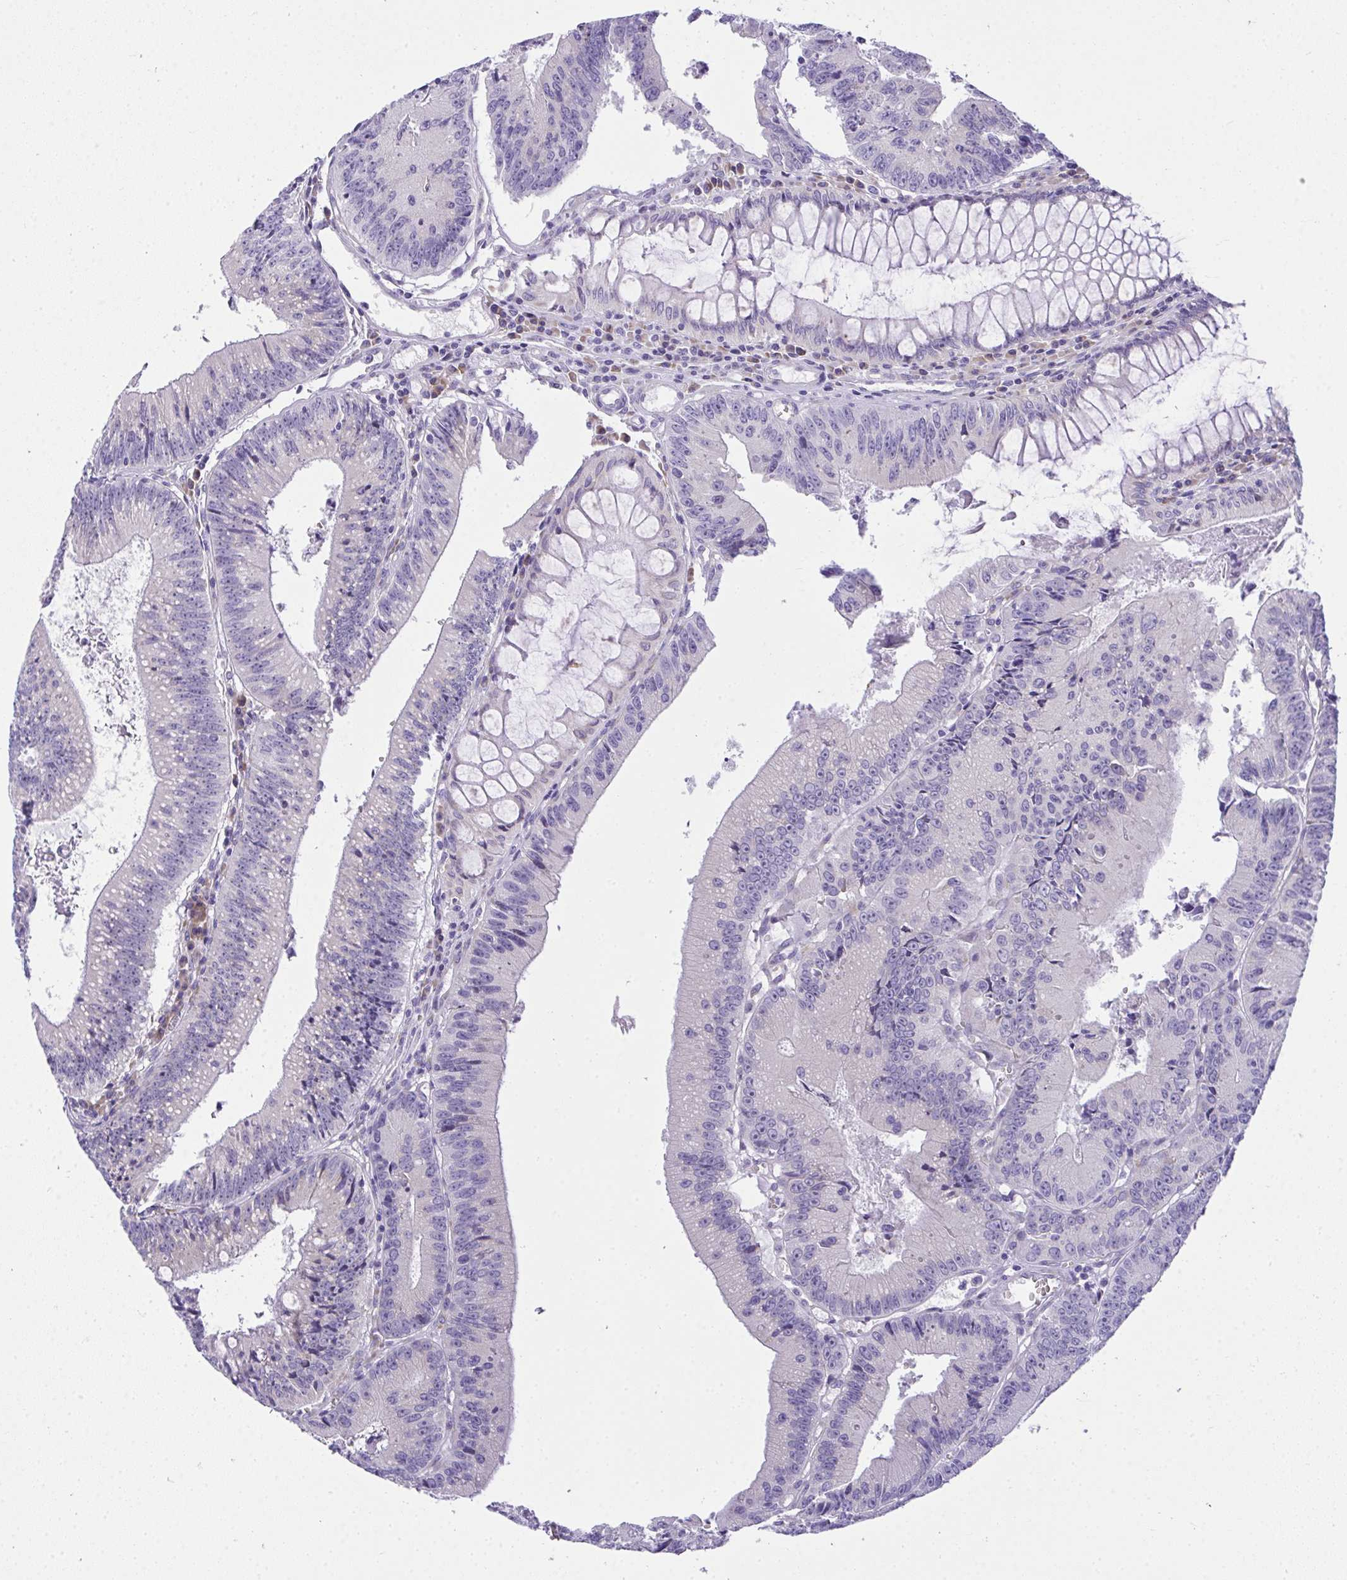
{"staining": {"intensity": "negative", "quantity": "none", "location": "none"}, "tissue": "colorectal cancer", "cell_type": "Tumor cells", "image_type": "cancer", "snomed": [{"axis": "morphology", "description": "Adenocarcinoma, NOS"}, {"axis": "topography", "description": "Rectum"}], "caption": "Photomicrograph shows no protein positivity in tumor cells of colorectal adenocarcinoma tissue.", "gene": "ADRA2C", "patient": {"sex": "female", "age": 81}}